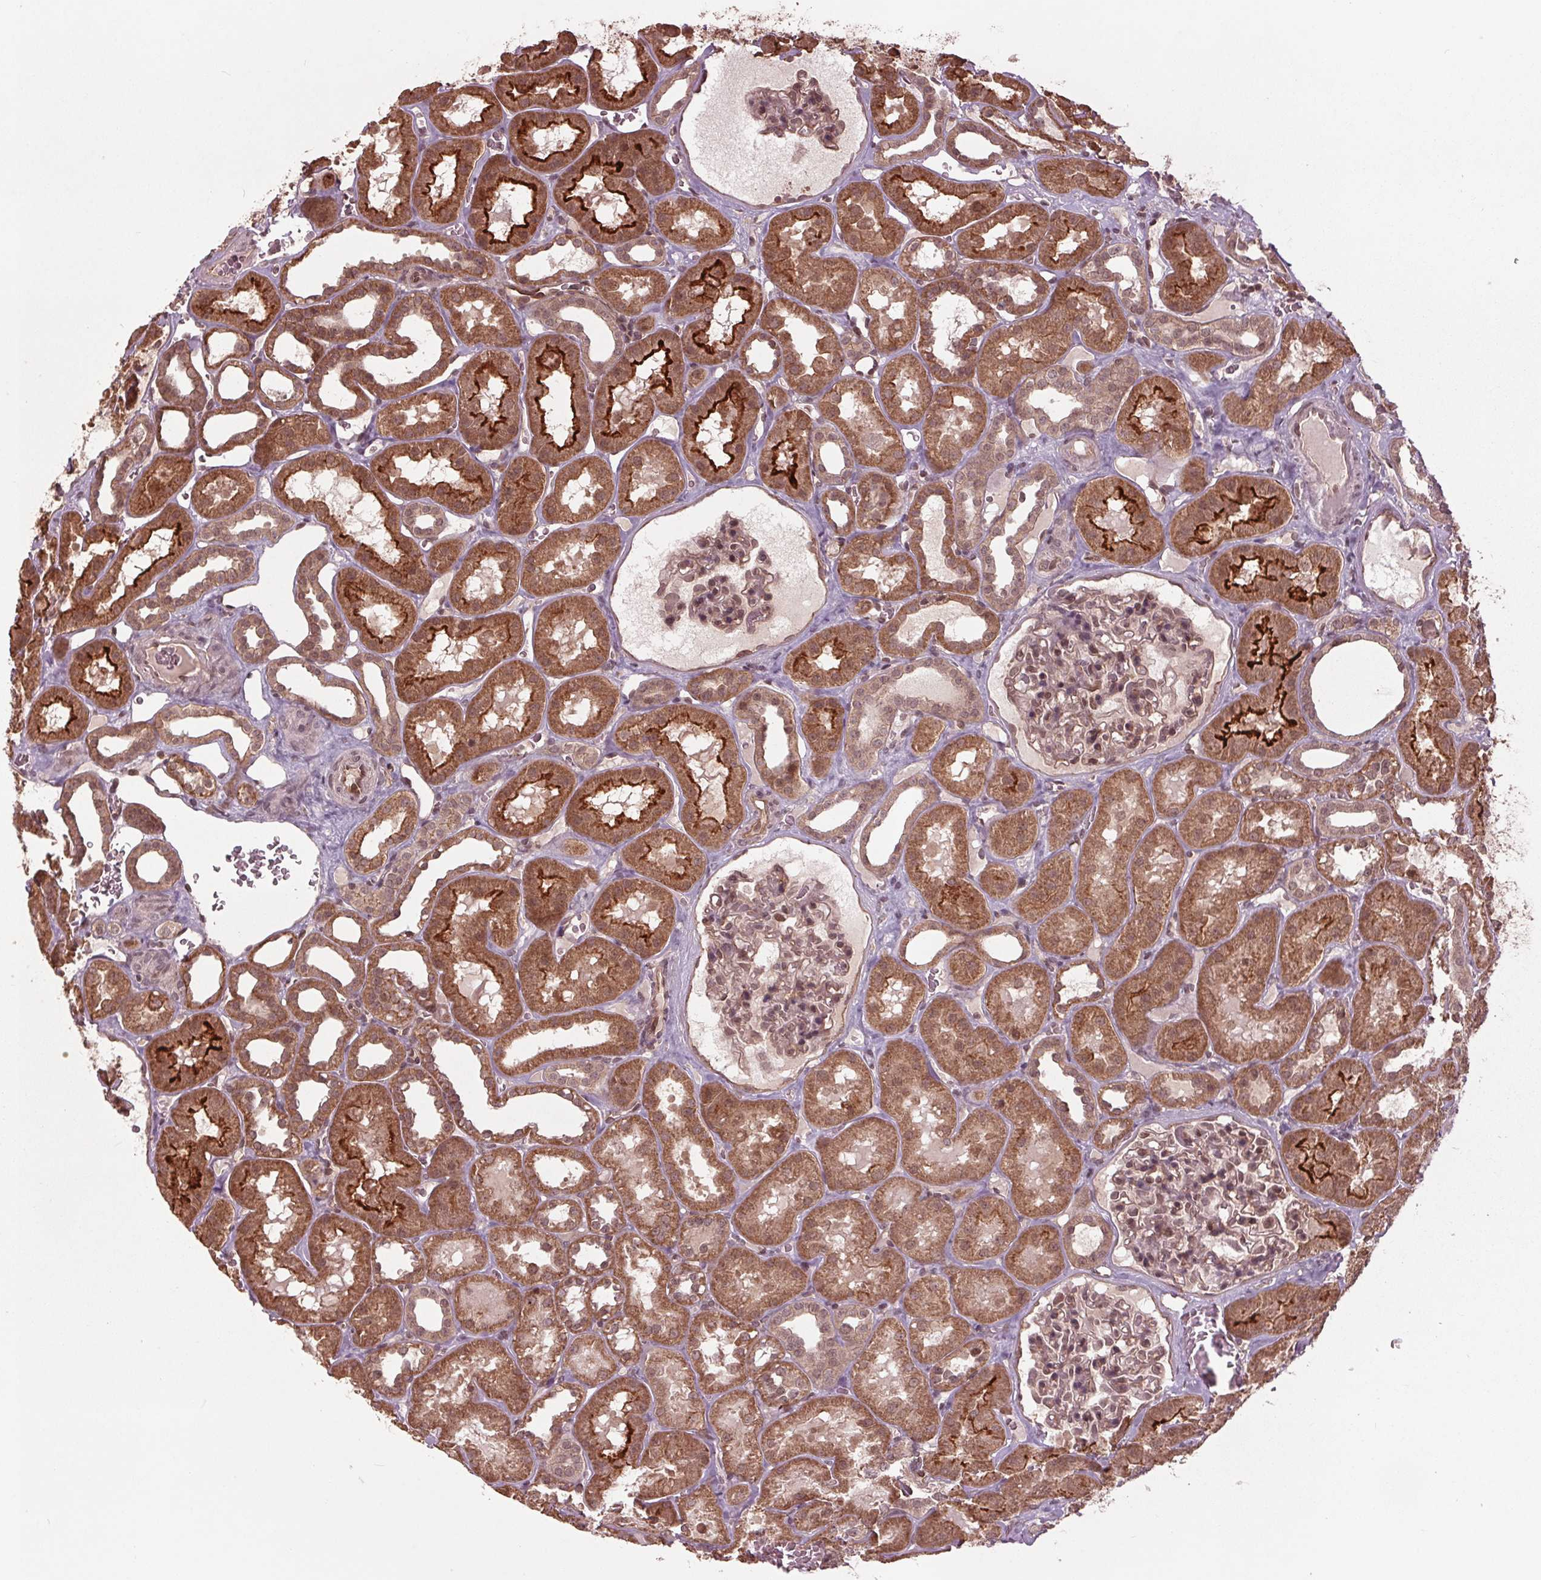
{"staining": {"intensity": "weak", "quantity": "25%-75%", "location": "cytoplasmic/membranous,nuclear"}, "tissue": "kidney", "cell_type": "Cells in glomeruli", "image_type": "normal", "snomed": [{"axis": "morphology", "description": "Normal tissue, NOS"}, {"axis": "topography", "description": "Kidney"}], "caption": "Cells in glomeruli display weak cytoplasmic/membranous,nuclear expression in approximately 25%-75% of cells in normal kidney.", "gene": "BTBD1", "patient": {"sex": "female", "age": 41}}